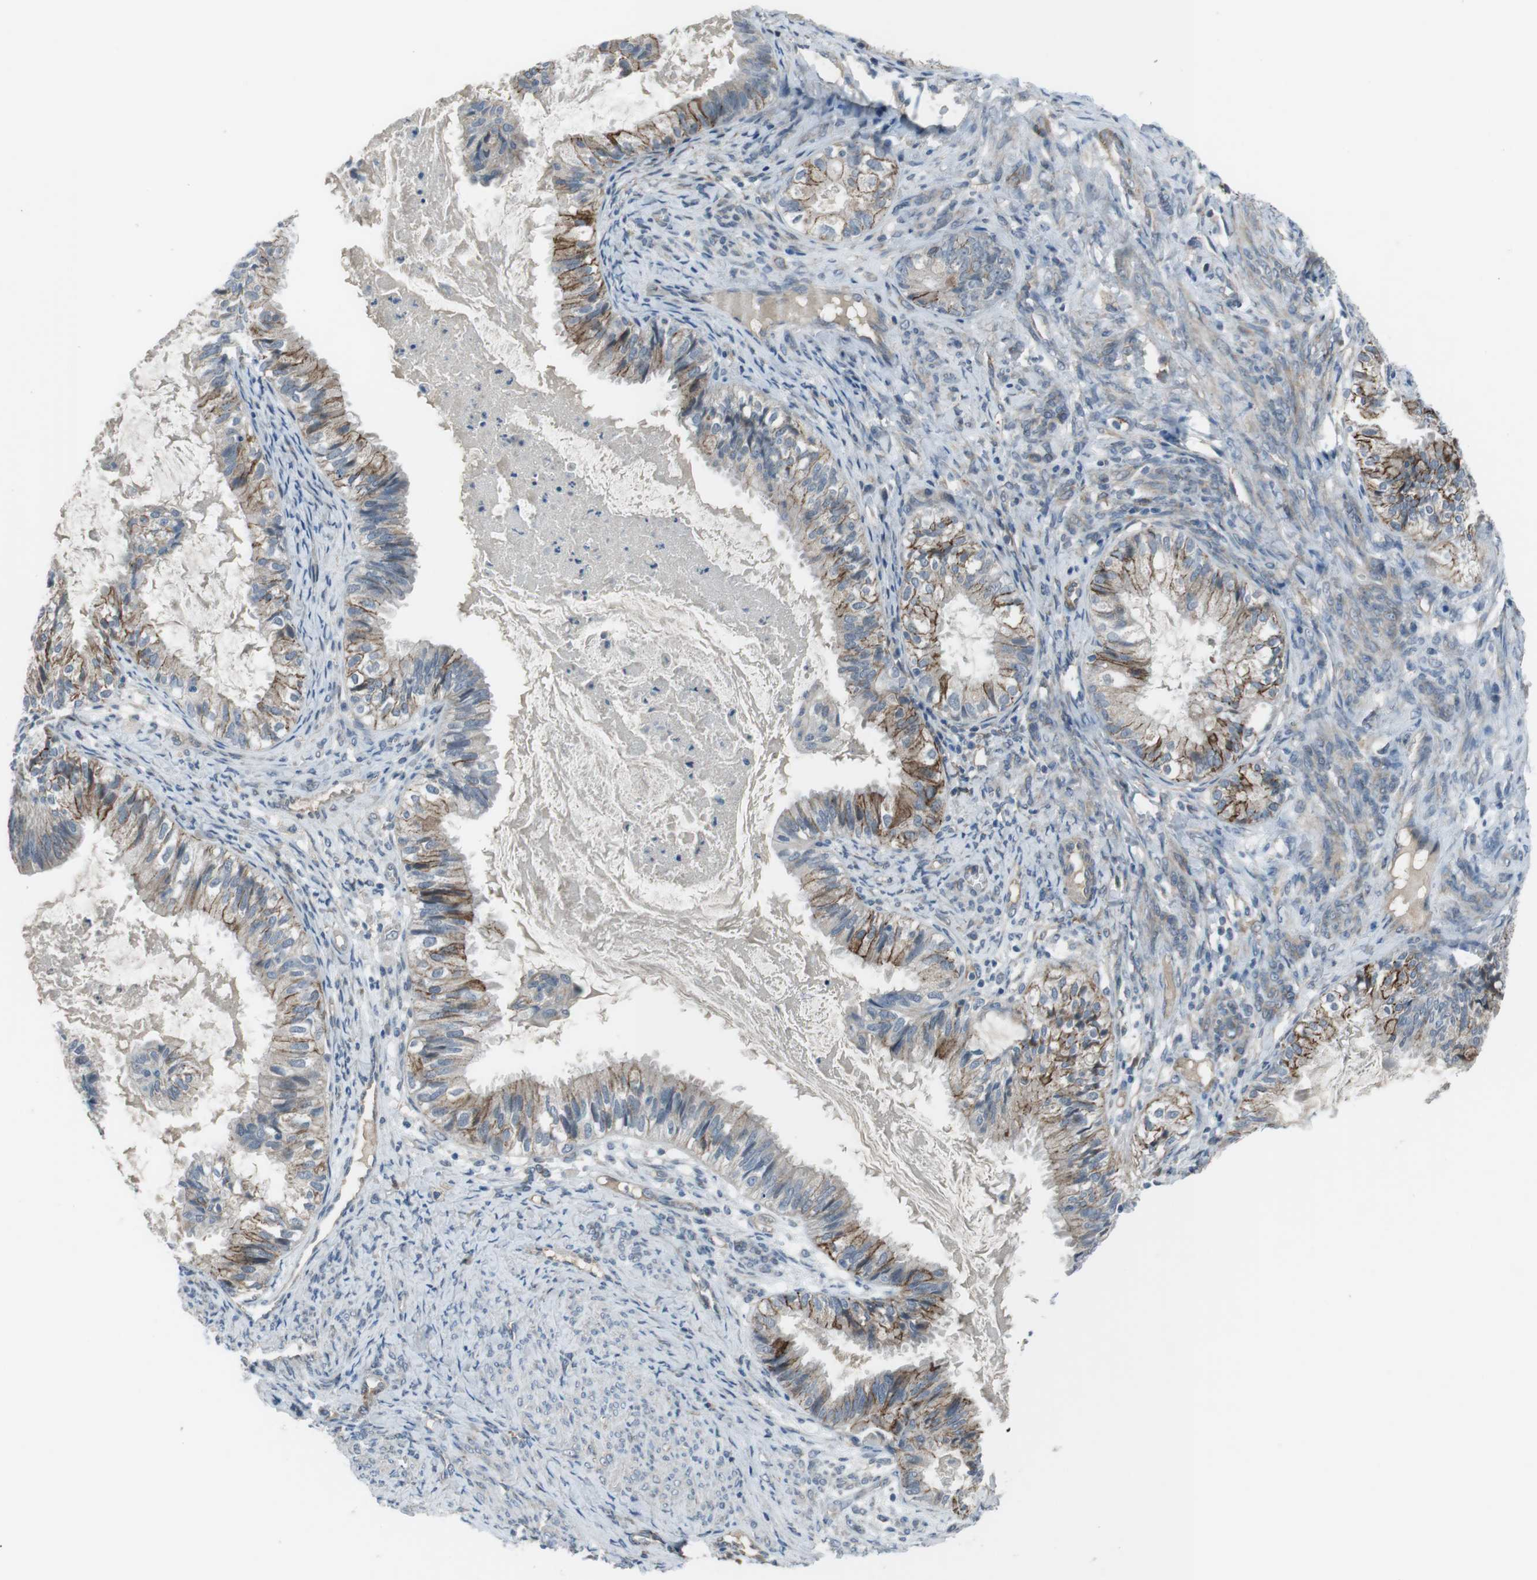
{"staining": {"intensity": "moderate", "quantity": "<25%", "location": "cytoplasmic/membranous"}, "tissue": "cervical cancer", "cell_type": "Tumor cells", "image_type": "cancer", "snomed": [{"axis": "morphology", "description": "Normal tissue, NOS"}, {"axis": "morphology", "description": "Adenocarcinoma, NOS"}, {"axis": "topography", "description": "Cervix"}, {"axis": "topography", "description": "Endometrium"}], "caption": "Immunohistochemical staining of cervical cancer reveals low levels of moderate cytoplasmic/membranous protein positivity in about <25% of tumor cells.", "gene": "ANK2", "patient": {"sex": "female", "age": 86}}